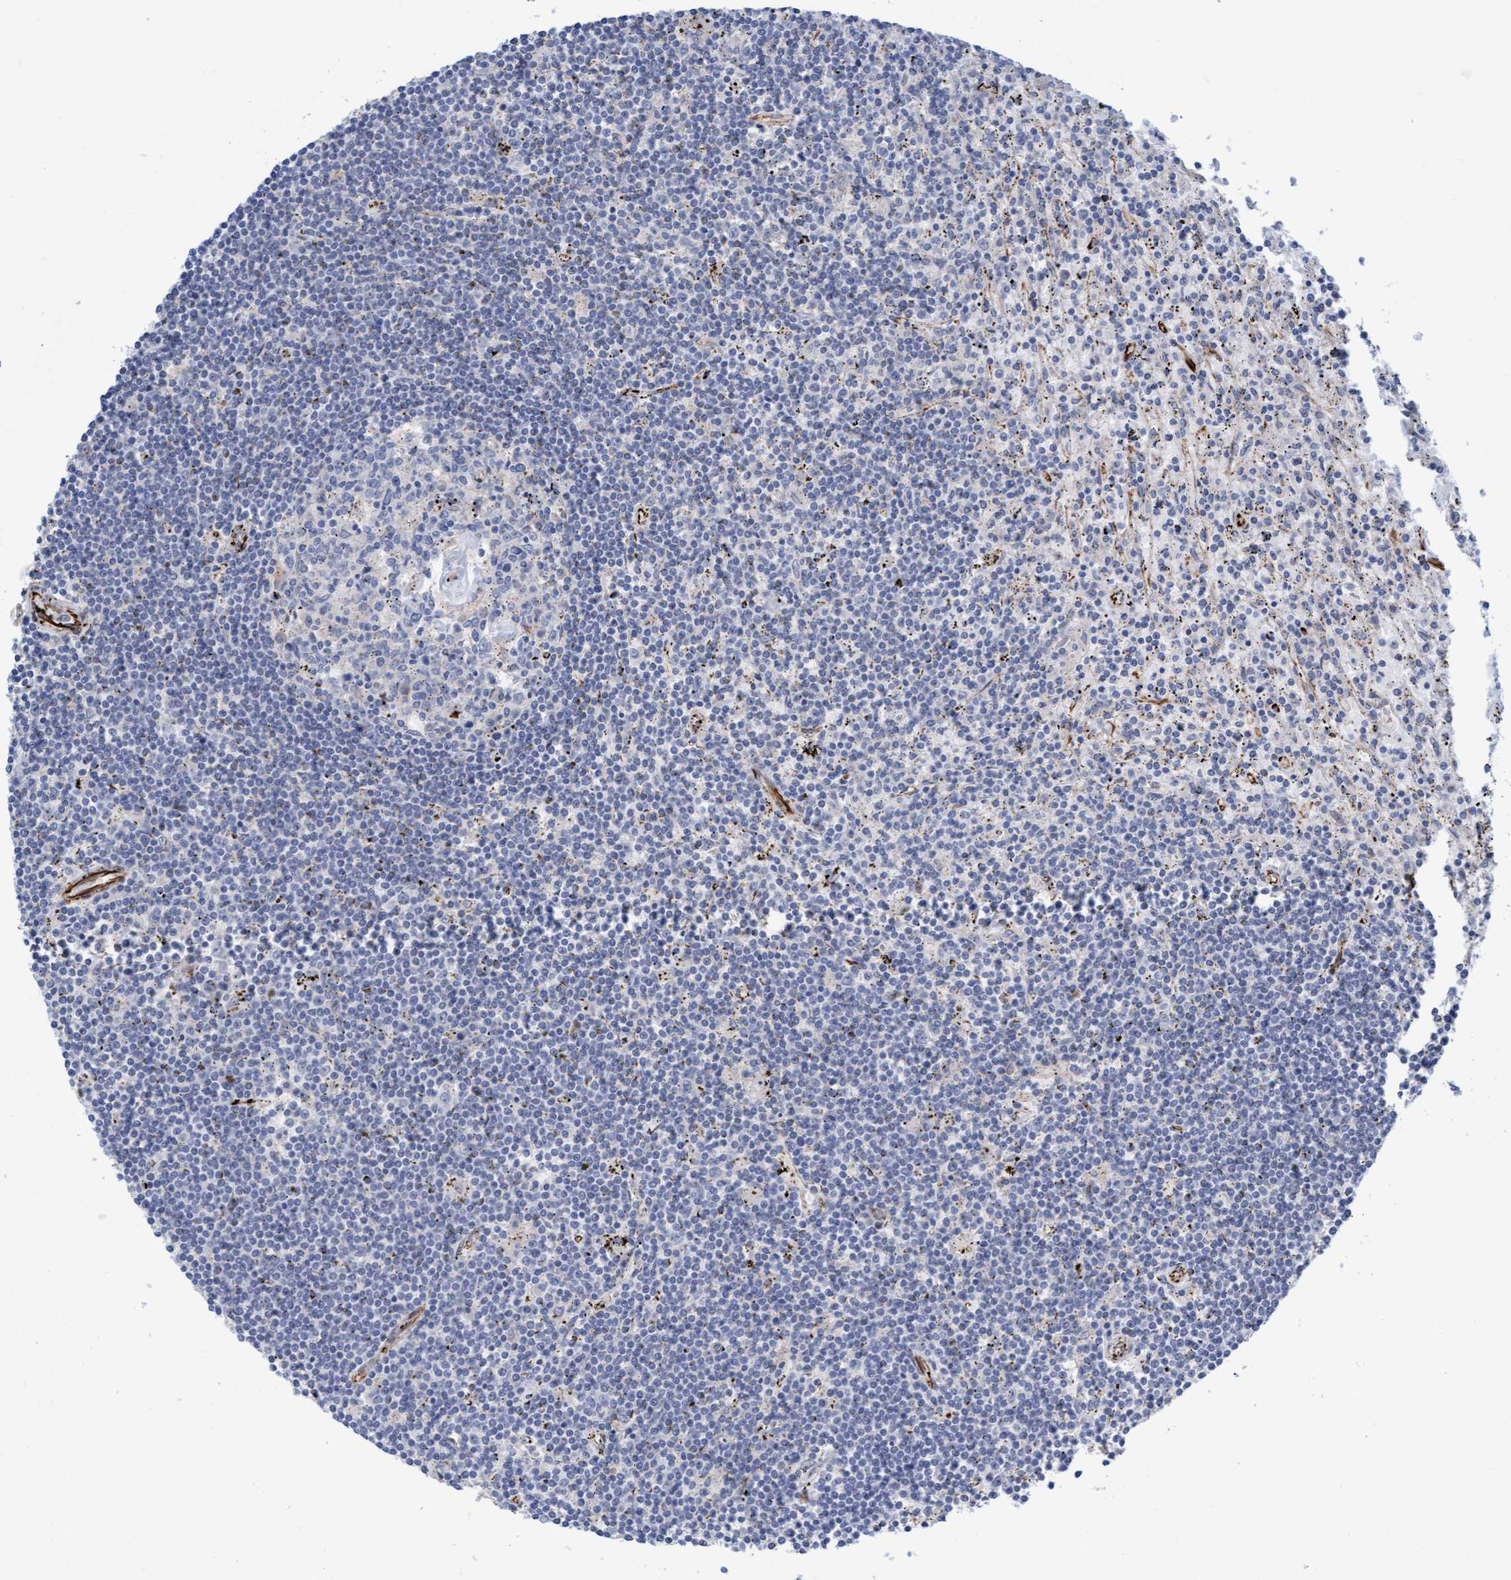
{"staining": {"intensity": "negative", "quantity": "none", "location": "none"}, "tissue": "lymphoma", "cell_type": "Tumor cells", "image_type": "cancer", "snomed": [{"axis": "morphology", "description": "Malignant lymphoma, non-Hodgkin's type, Low grade"}, {"axis": "topography", "description": "Spleen"}], "caption": "A micrograph of human low-grade malignant lymphoma, non-Hodgkin's type is negative for staining in tumor cells.", "gene": "POLG2", "patient": {"sex": "male", "age": 76}}